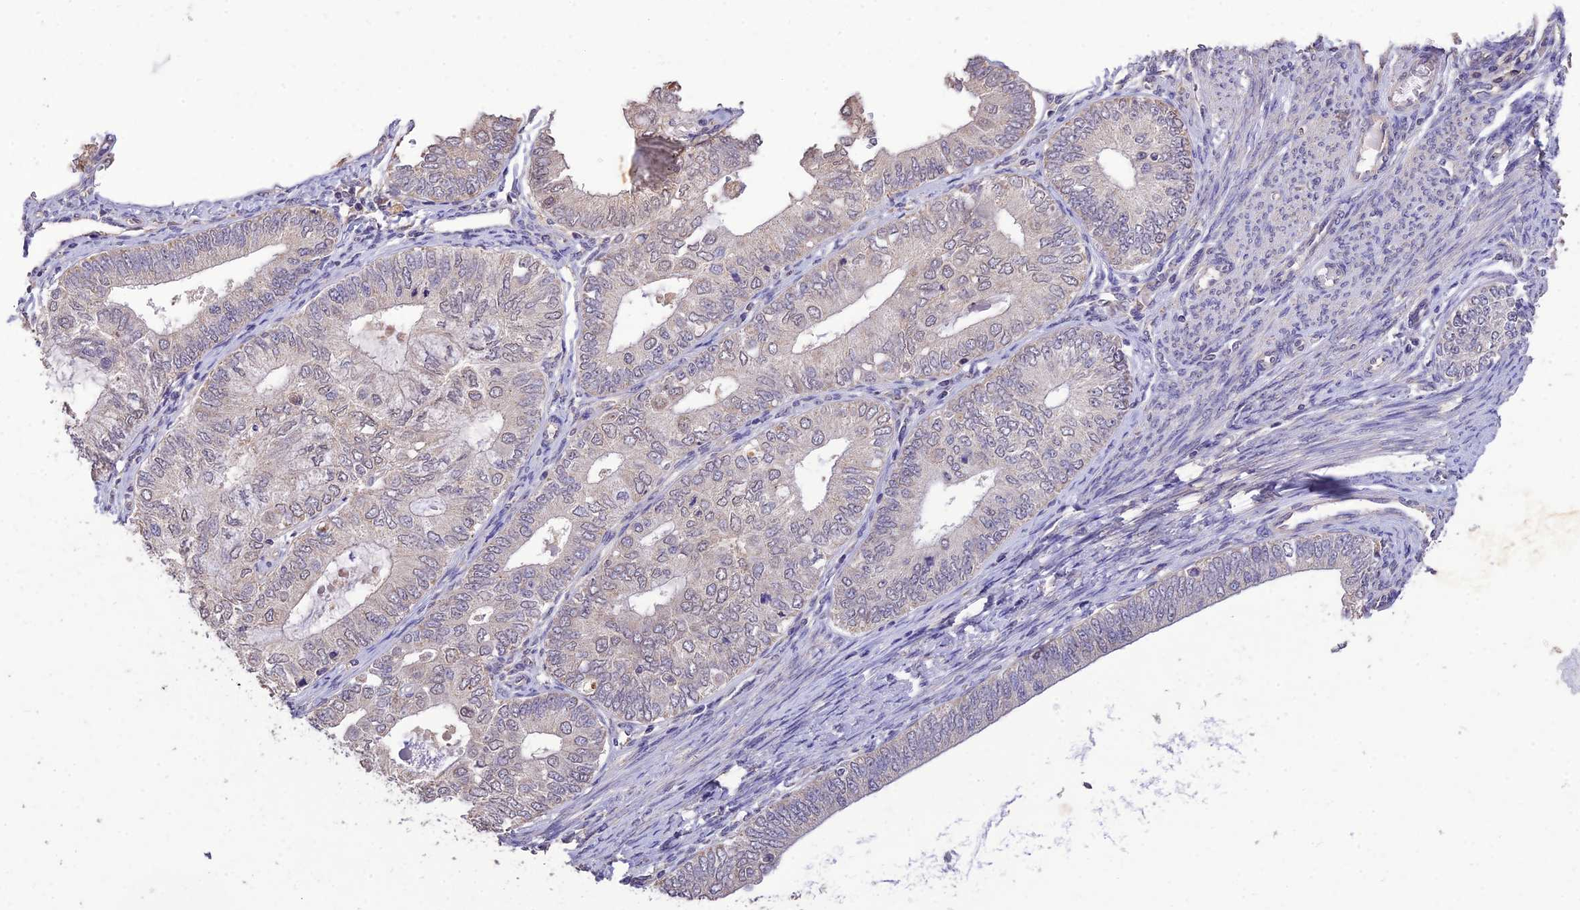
{"staining": {"intensity": "weak", "quantity": "<25%", "location": "nuclear"}, "tissue": "endometrial cancer", "cell_type": "Tumor cells", "image_type": "cancer", "snomed": [{"axis": "morphology", "description": "Adenocarcinoma, NOS"}, {"axis": "topography", "description": "Endometrium"}], "caption": "Adenocarcinoma (endometrial) was stained to show a protein in brown. There is no significant expression in tumor cells. (Stains: DAB (3,3'-diaminobenzidine) IHC with hematoxylin counter stain, Microscopy: brightfield microscopy at high magnification).", "gene": "PGK1", "patient": {"sex": "female", "age": 68}}